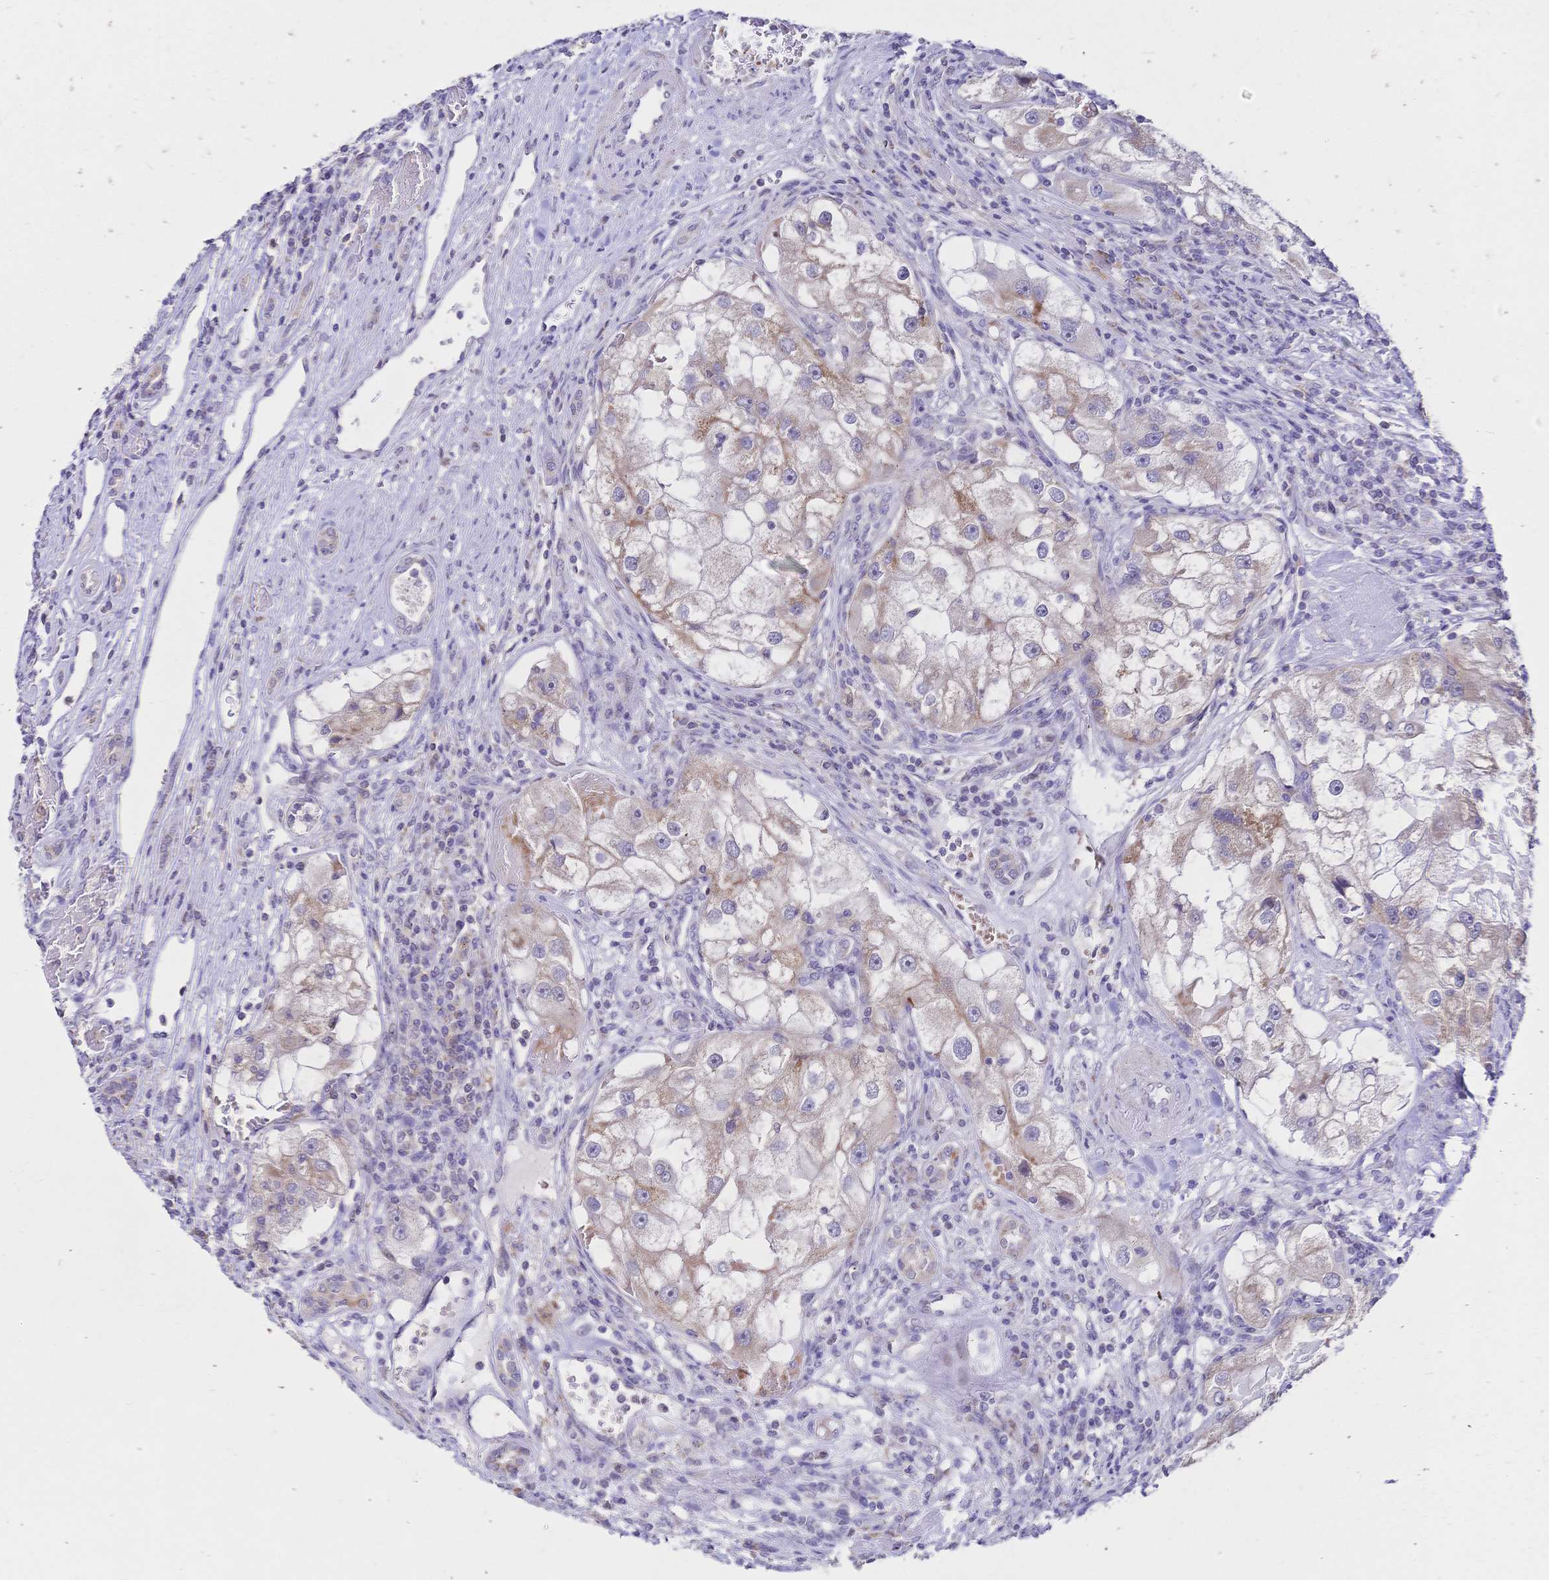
{"staining": {"intensity": "weak", "quantity": ">75%", "location": "cytoplasmic/membranous"}, "tissue": "renal cancer", "cell_type": "Tumor cells", "image_type": "cancer", "snomed": [{"axis": "morphology", "description": "Adenocarcinoma, NOS"}, {"axis": "topography", "description": "Kidney"}], "caption": "DAB (3,3'-diaminobenzidine) immunohistochemical staining of adenocarcinoma (renal) displays weak cytoplasmic/membranous protein expression in about >75% of tumor cells.", "gene": "CLEC18B", "patient": {"sex": "male", "age": 63}}